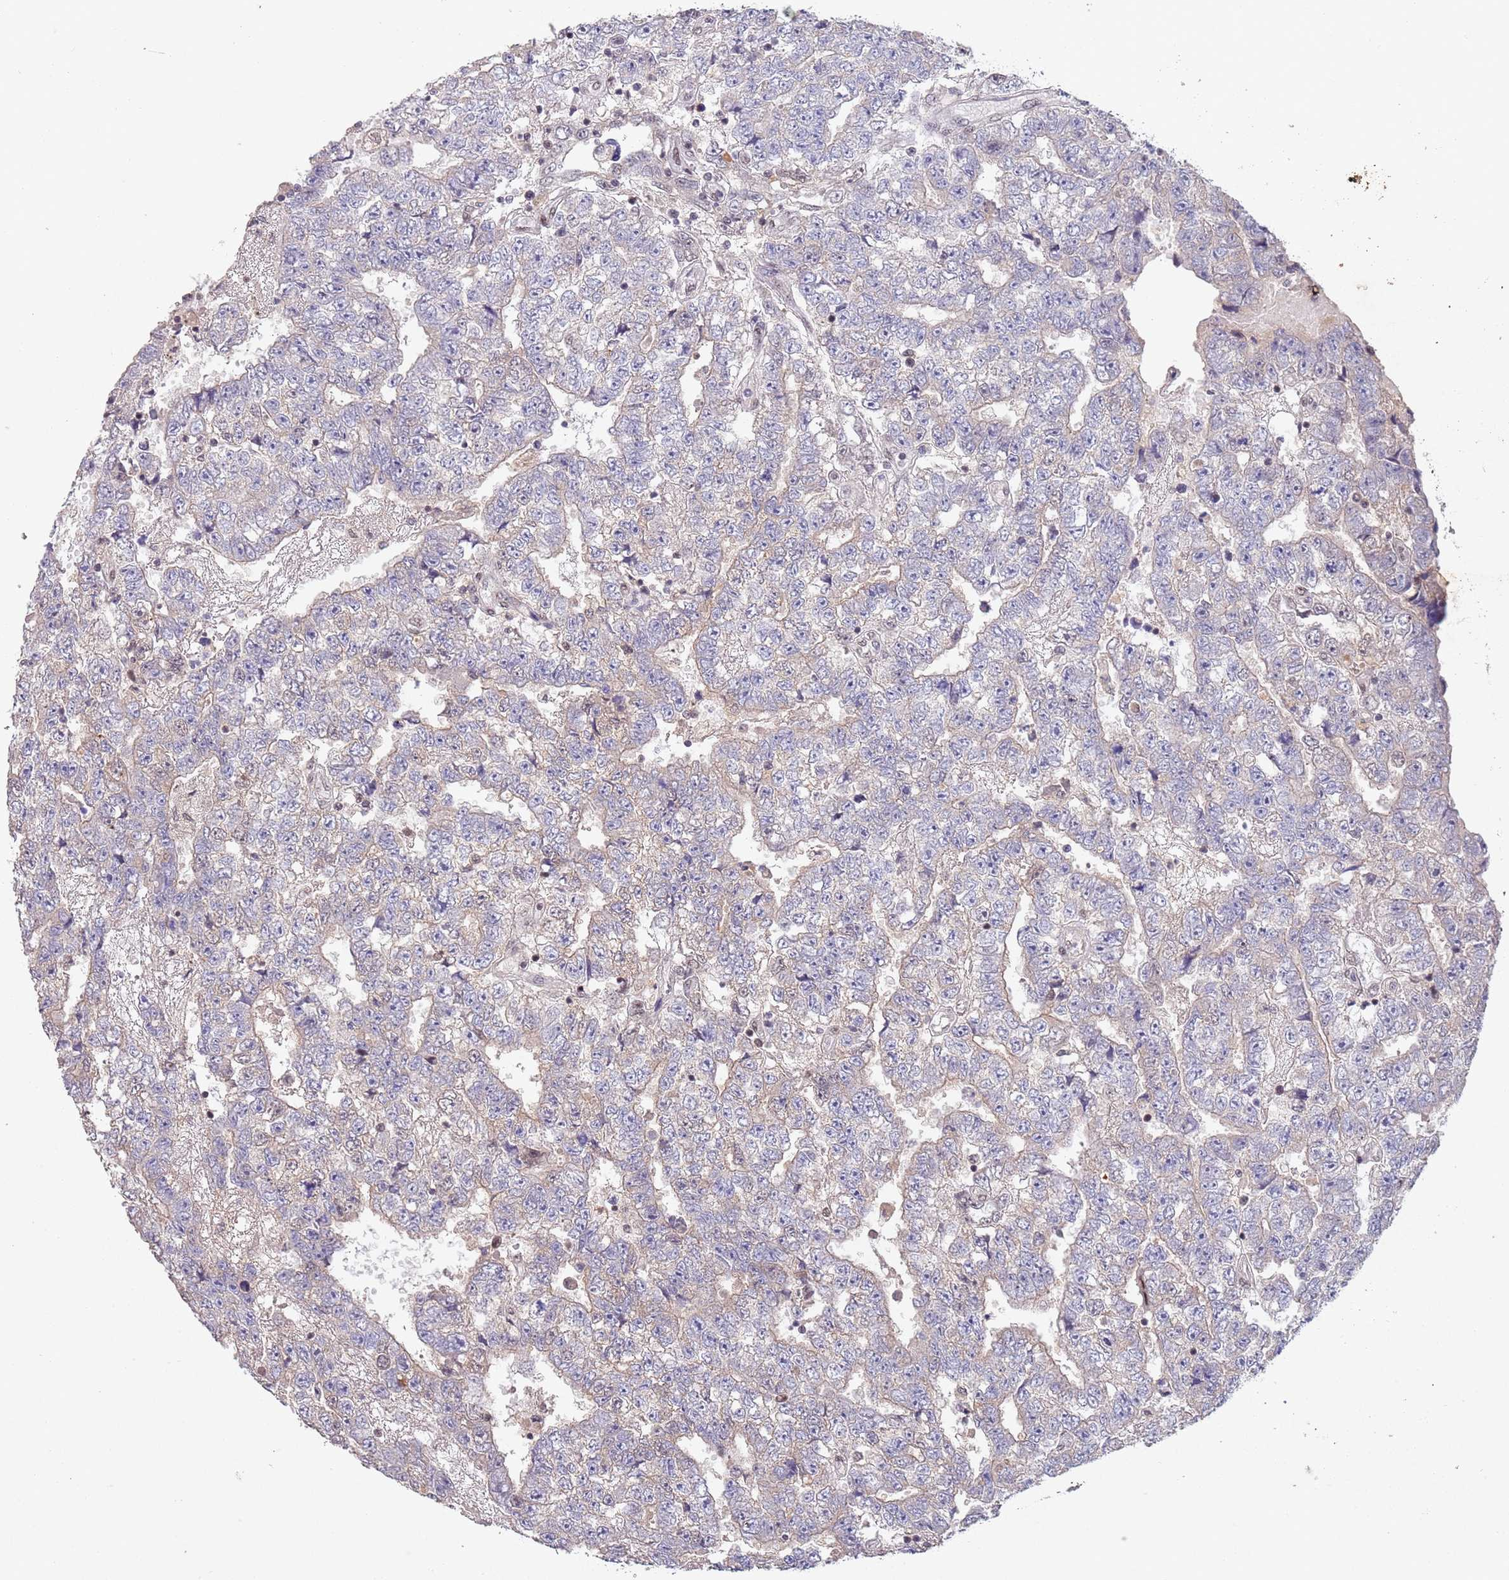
{"staining": {"intensity": "negative", "quantity": "none", "location": "none"}, "tissue": "testis cancer", "cell_type": "Tumor cells", "image_type": "cancer", "snomed": [{"axis": "morphology", "description": "Carcinoma, Embryonal, NOS"}, {"axis": "topography", "description": "Testis"}], "caption": "Immunohistochemistry image of human testis embryonal carcinoma stained for a protein (brown), which shows no positivity in tumor cells.", "gene": "CIZ1", "patient": {"sex": "male", "age": 25}}